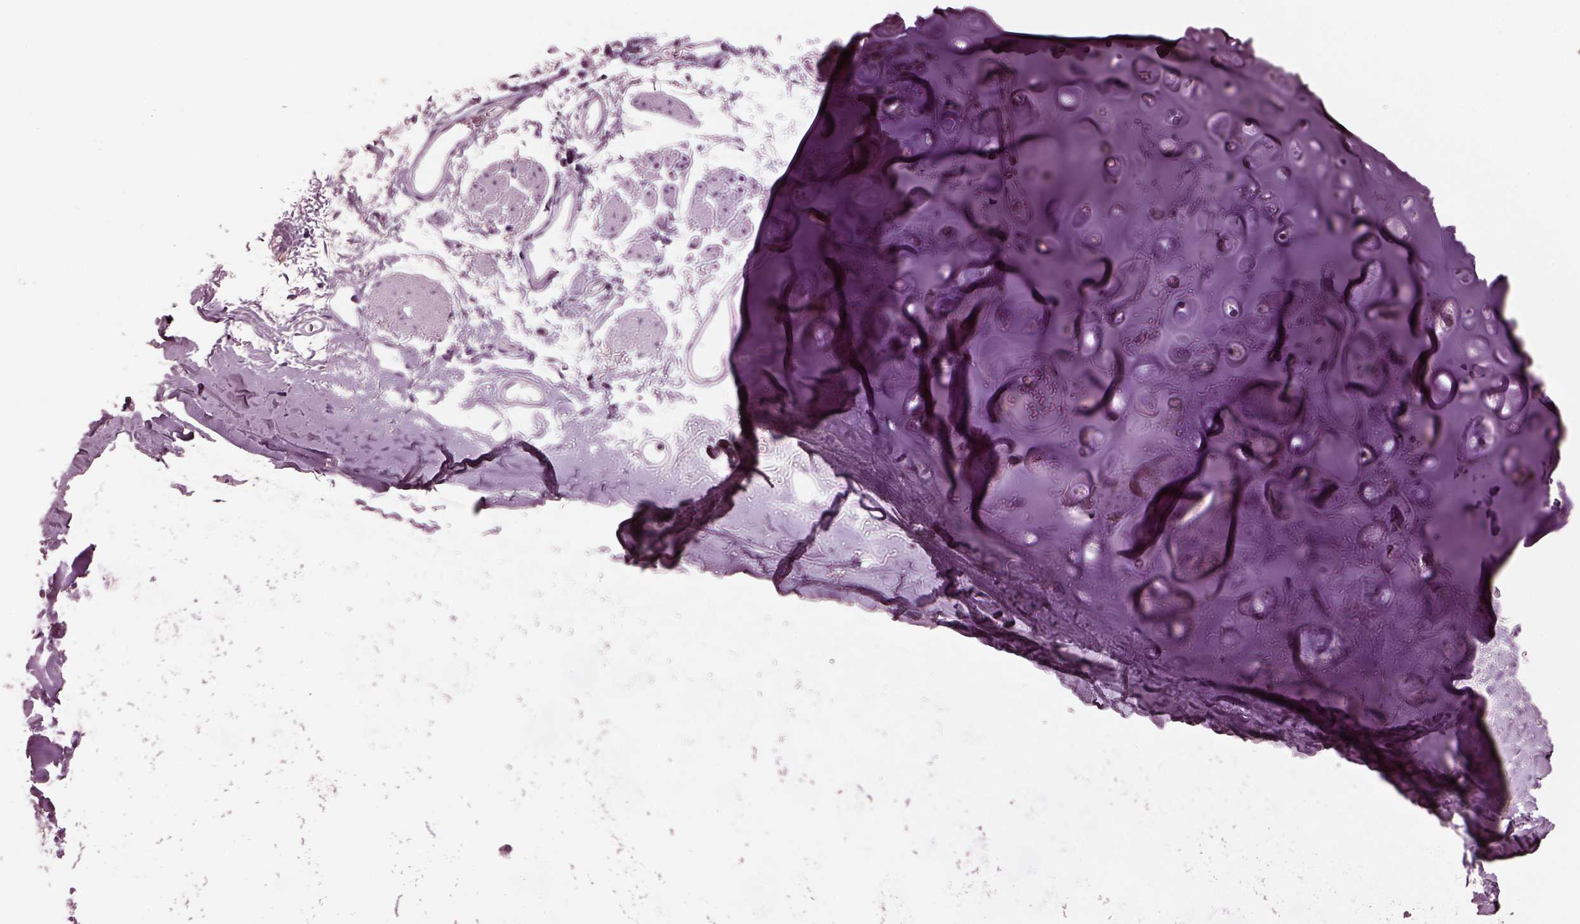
{"staining": {"intensity": "negative", "quantity": "none", "location": "none"}, "tissue": "adipose tissue", "cell_type": "Adipocytes", "image_type": "normal", "snomed": [{"axis": "morphology", "description": "Normal tissue, NOS"}, {"axis": "topography", "description": "Cartilage tissue"}, {"axis": "topography", "description": "Bronchus"}], "caption": "Protein analysis of benign adipose tissue demonstrates no significant positivity in adipocytes.", "gene": "MIB2", "patient": {"sex": "female", "age": 79}}